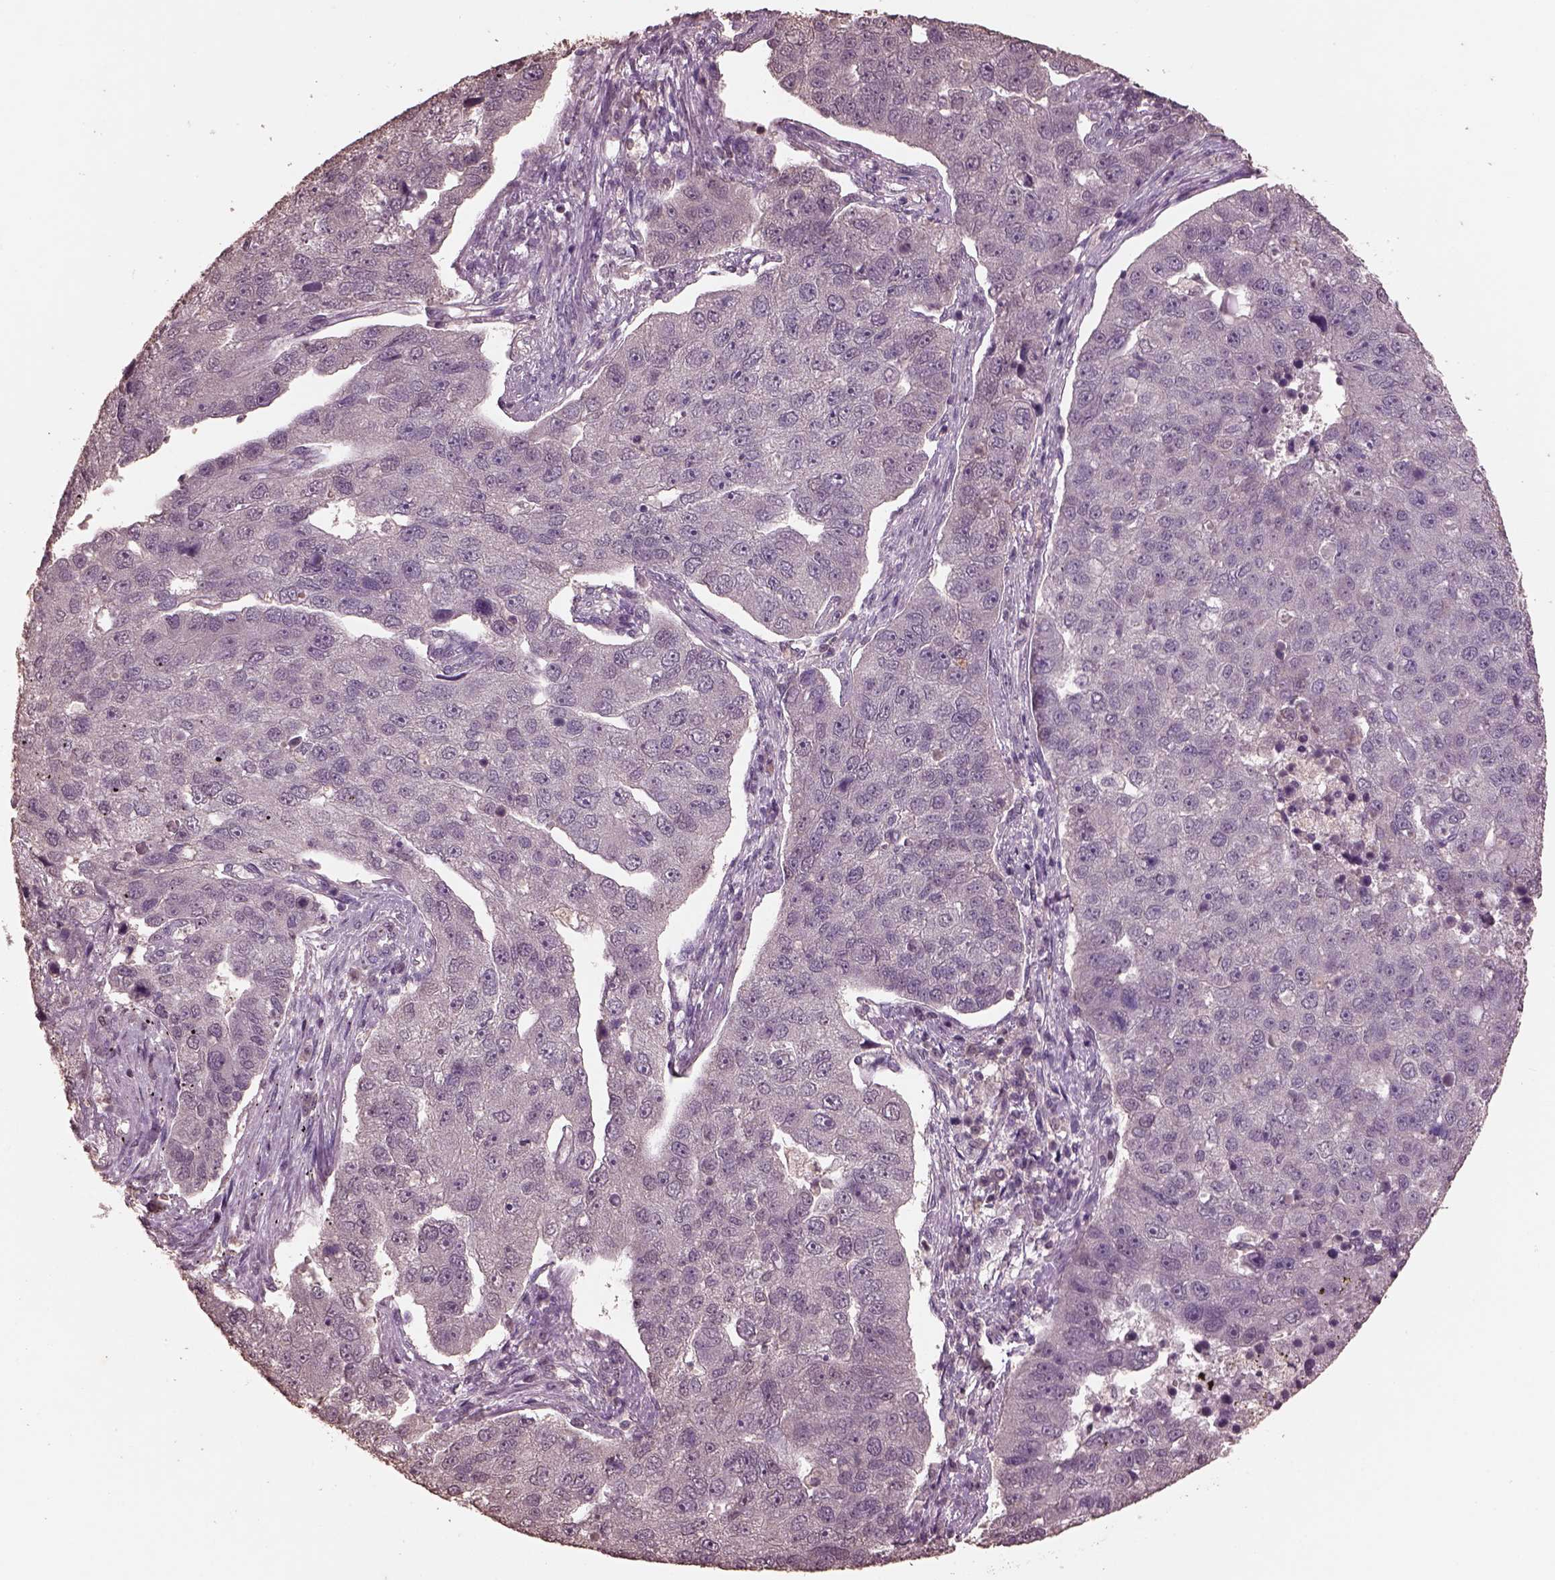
{"staining": {"intensity": "negative", "quantity": "none", "location": "none"}, "tissue": "pancreatic cancer", "cell_type": "Tumor cells", "image_type": "cancer", "snomed": [{"axis": "morphology", "description": "Adenocarcinoma, NOS"}, {"axis": "topography", "description": "Pancreas"}], "caption": "Immunohistochemistry image of neoplastic tissue: adenocarcinoma (pancreatic) stained with DAB (3,3'-diaminobenzidine) displays no significant protein staining in tumor cells.", "gene": "CPT1C", "patient": {"sex": "female", "age": 61}}